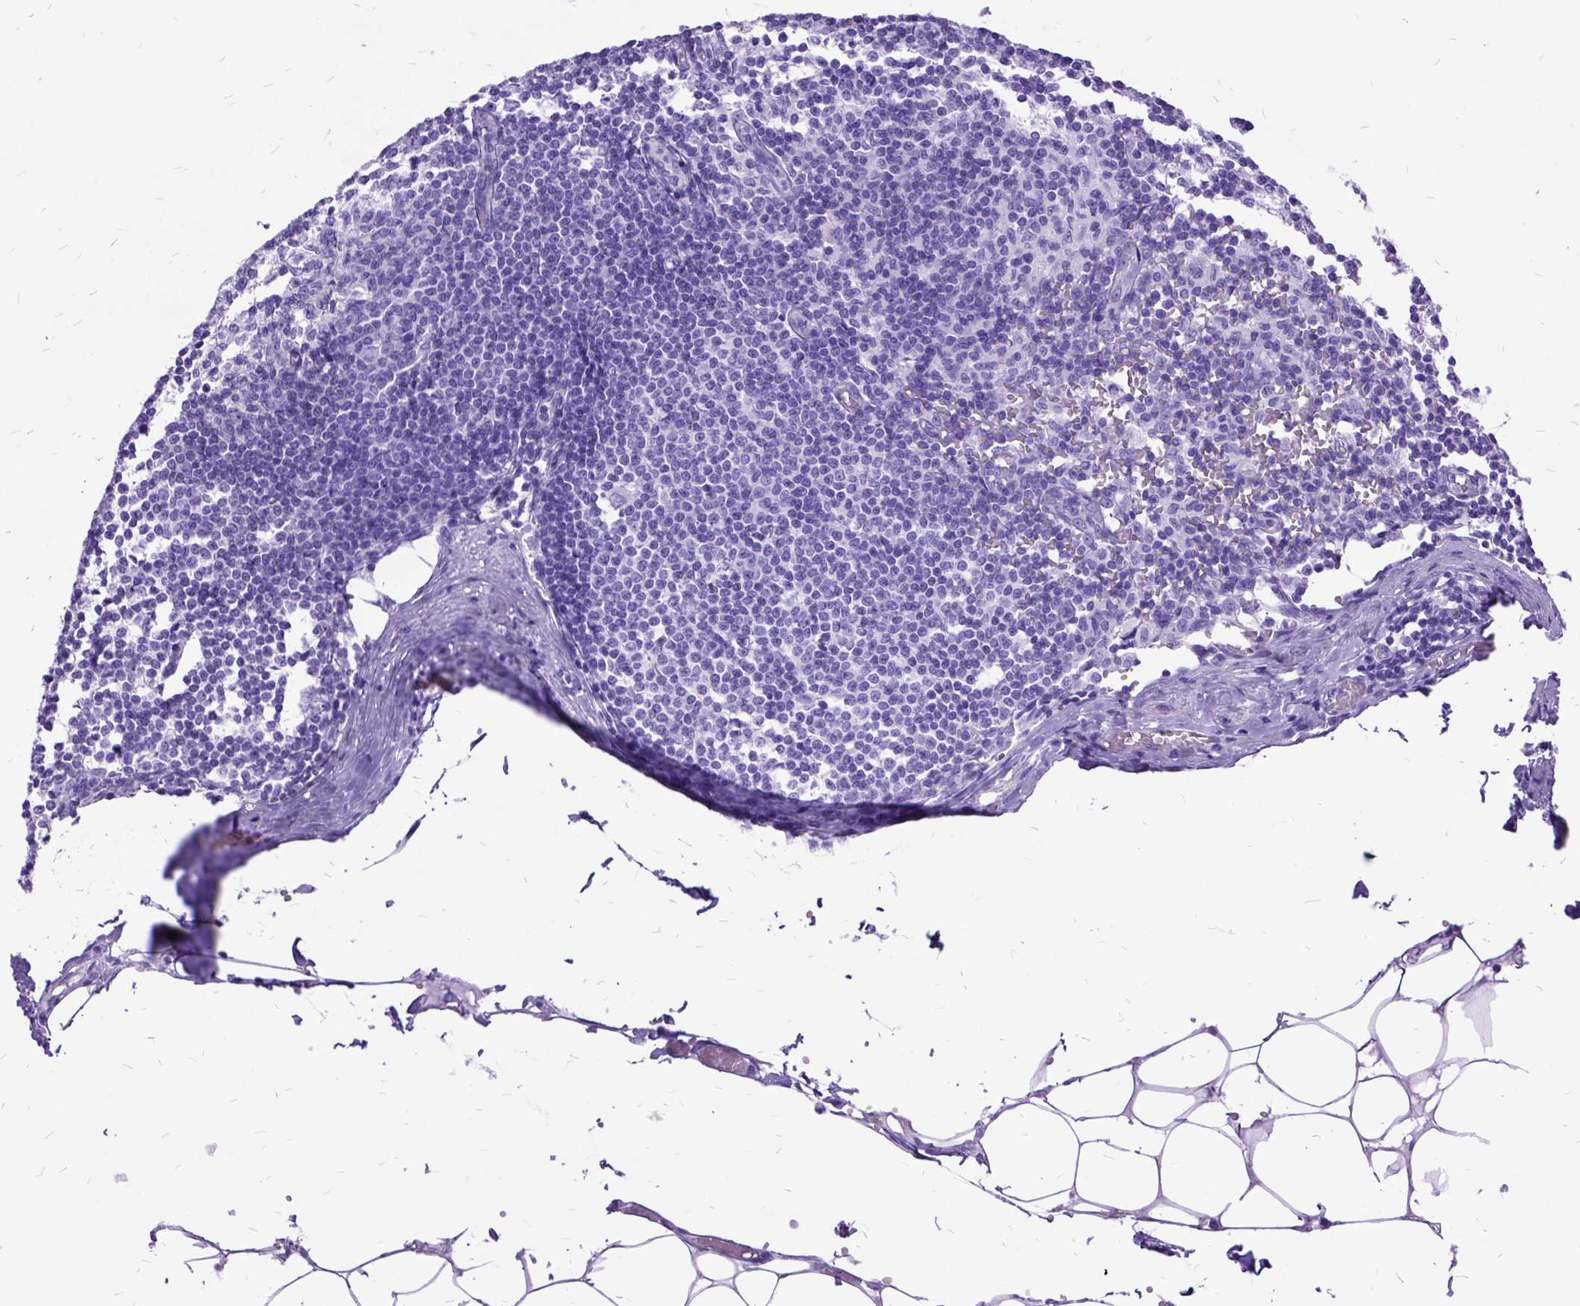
{"staining": {"intensity": "negative", "quantity": "none", "location": "none"}, "tissue": "lymph node", "cell_type": "Germinal center cells", "image_type": "normal", "snomed": [{"axis": "morphology", "description": "Normal tissue, NOS"}, {"axis": "topography", "description": "Lymph node"}], "caption": "The image displays no staining of germinal center cells in benign lymph node. Nuclei are stained in blue.", "gene": "ARL9", "patient": {"sex": "female", "age": 69}}